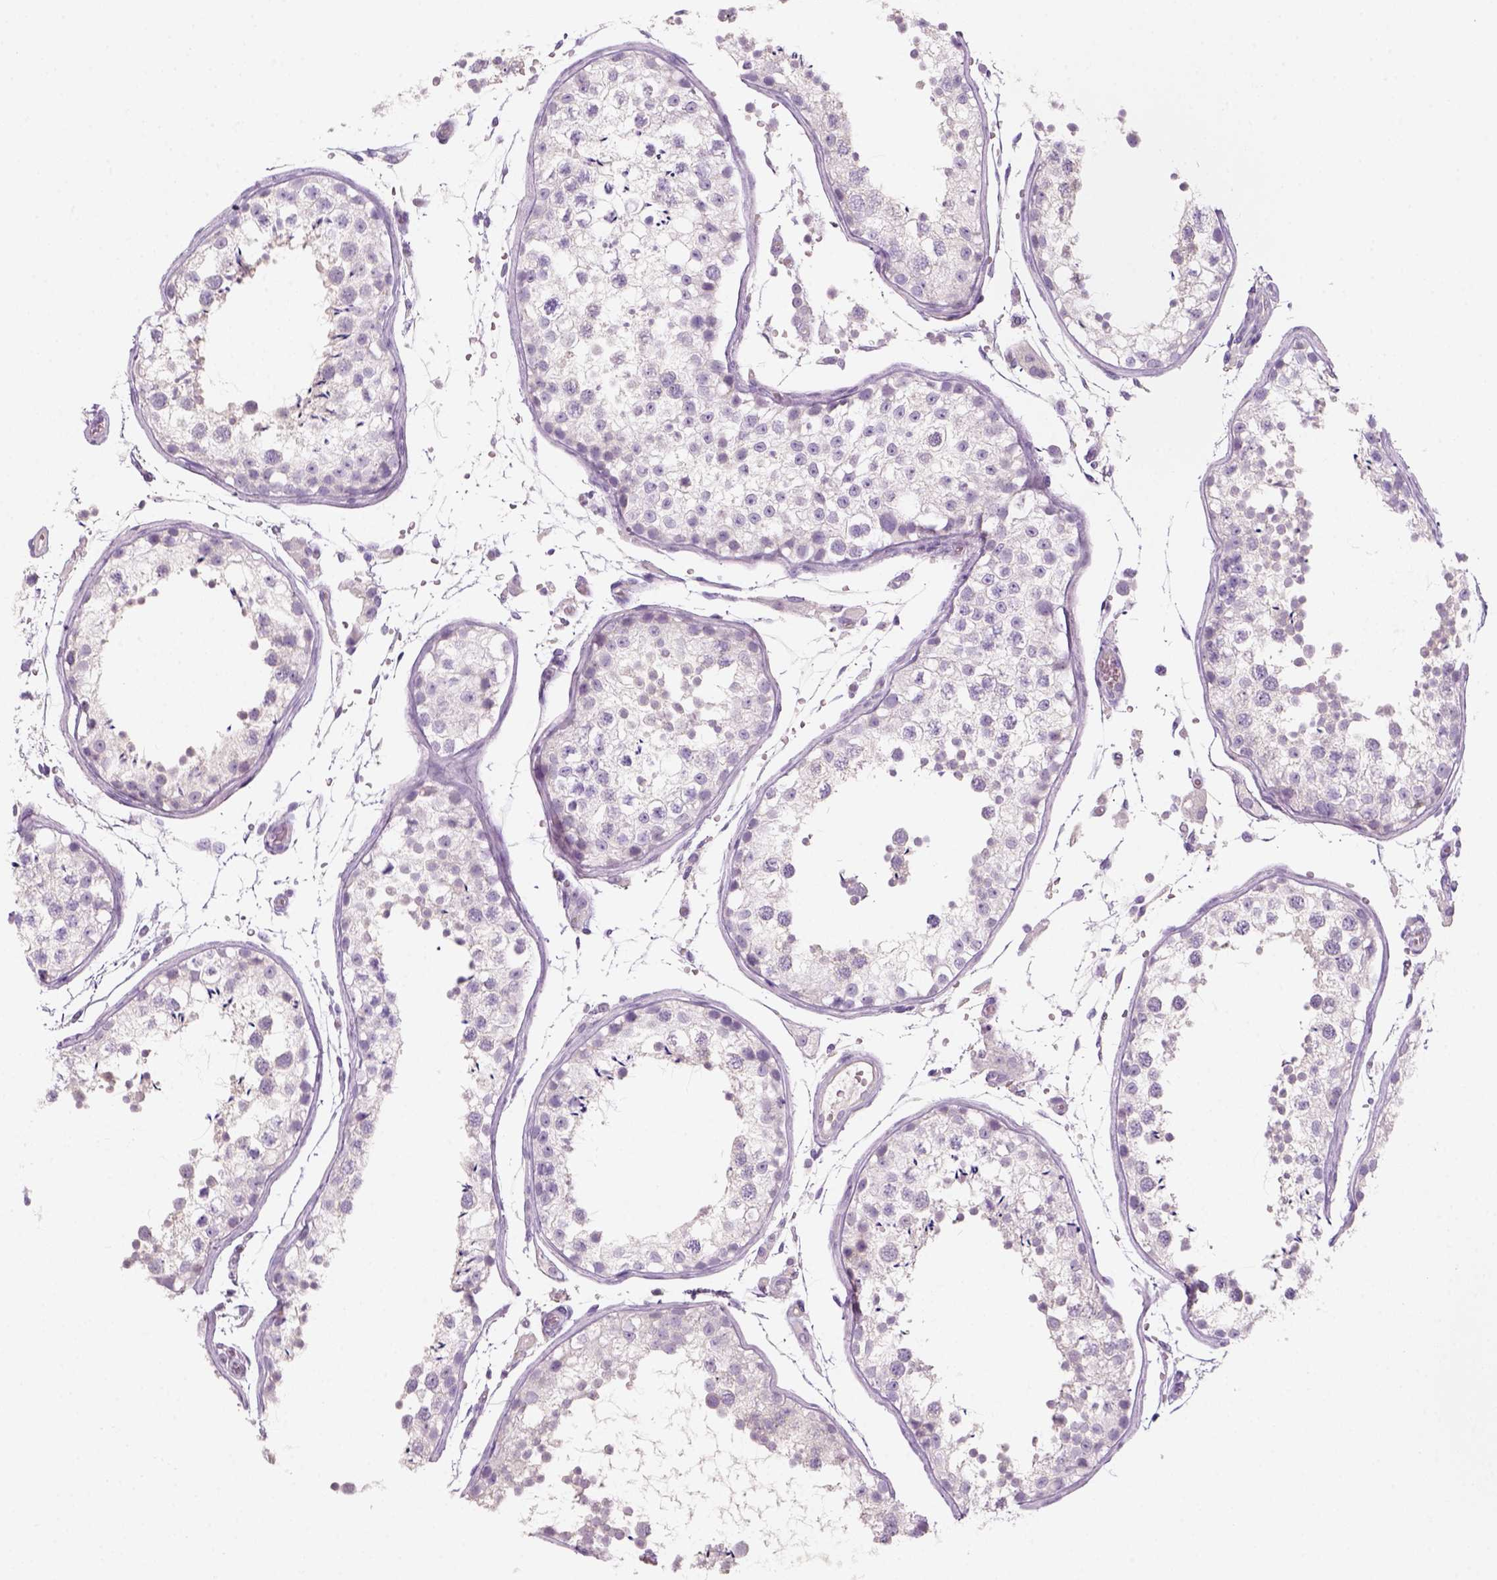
{"staining": {"intensity": "negative", "quantity": "none", "location": "none"}, "tissue": "testis", "cell_type": "Cells in seminiferous ducts", "image_type": "normal", "snomed": [{"axis": "morphology", "description": "Normal tissue, NOS"}, {"axis": "topography", "description": "Testis"}], "caption": "DAB immunohistochemical staining of benign testis reveals no significant expression in cells in seminiferous ducts.", "gene": "KRT25", "patient": {"sex": "male", "age": 29}}